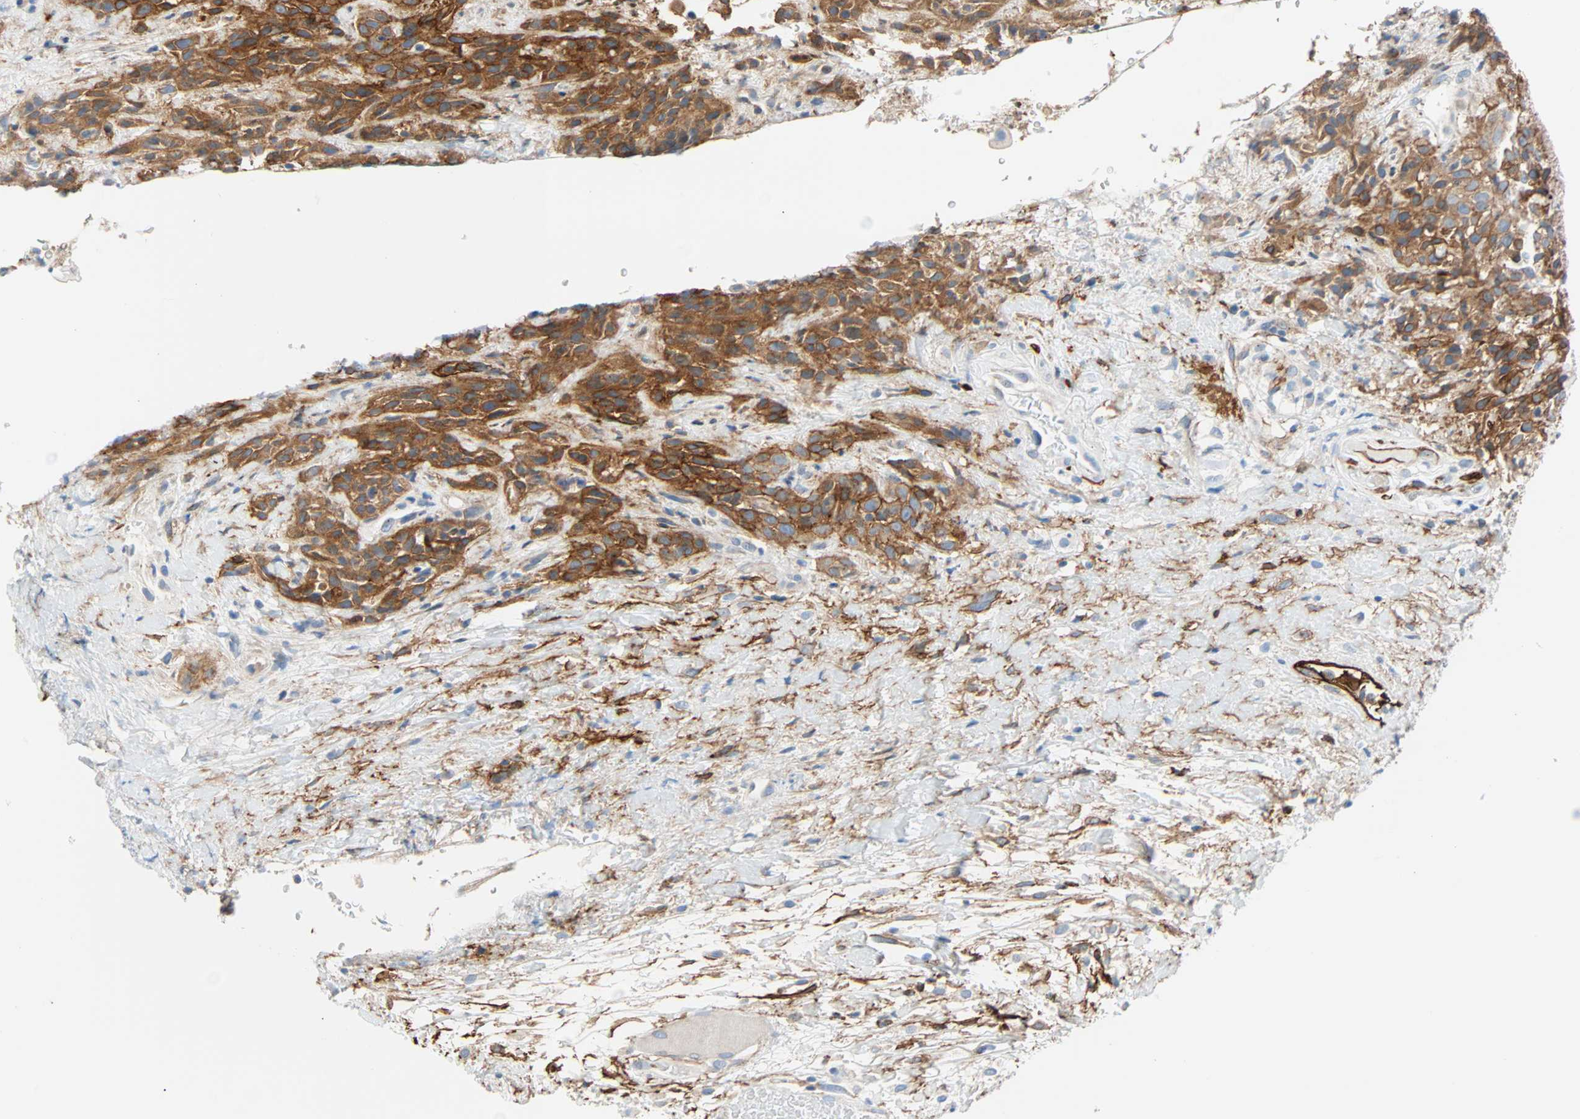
{"staining": {"intensity": "moderate", "quantity": ">75%", "location": "cytoplasmic/membranous"}, "tissue": "head and neck cancer", "cell_type": "Tumor cells", "image_type": "cancer", "snomed": [{"axis": "morphology", "description": "Normal tissue, NOS"}, {"axis": "morphology", "description": "Squamous cell carcinoma, NOS"}, {"axis": "topography", "description": "Cartilage tissue"}, {"axis": "topography", "description": "Head-Neck"}], "caption": "The micrograph shows immunohistochemical staining of head and neck squamous cell carcinoma. There is moderate cytoplasmic/membranous expression is seen in approximately >75% of tumor cells.", "gene": "PDPN", "patient": {"sex": "male", "age": 62}}